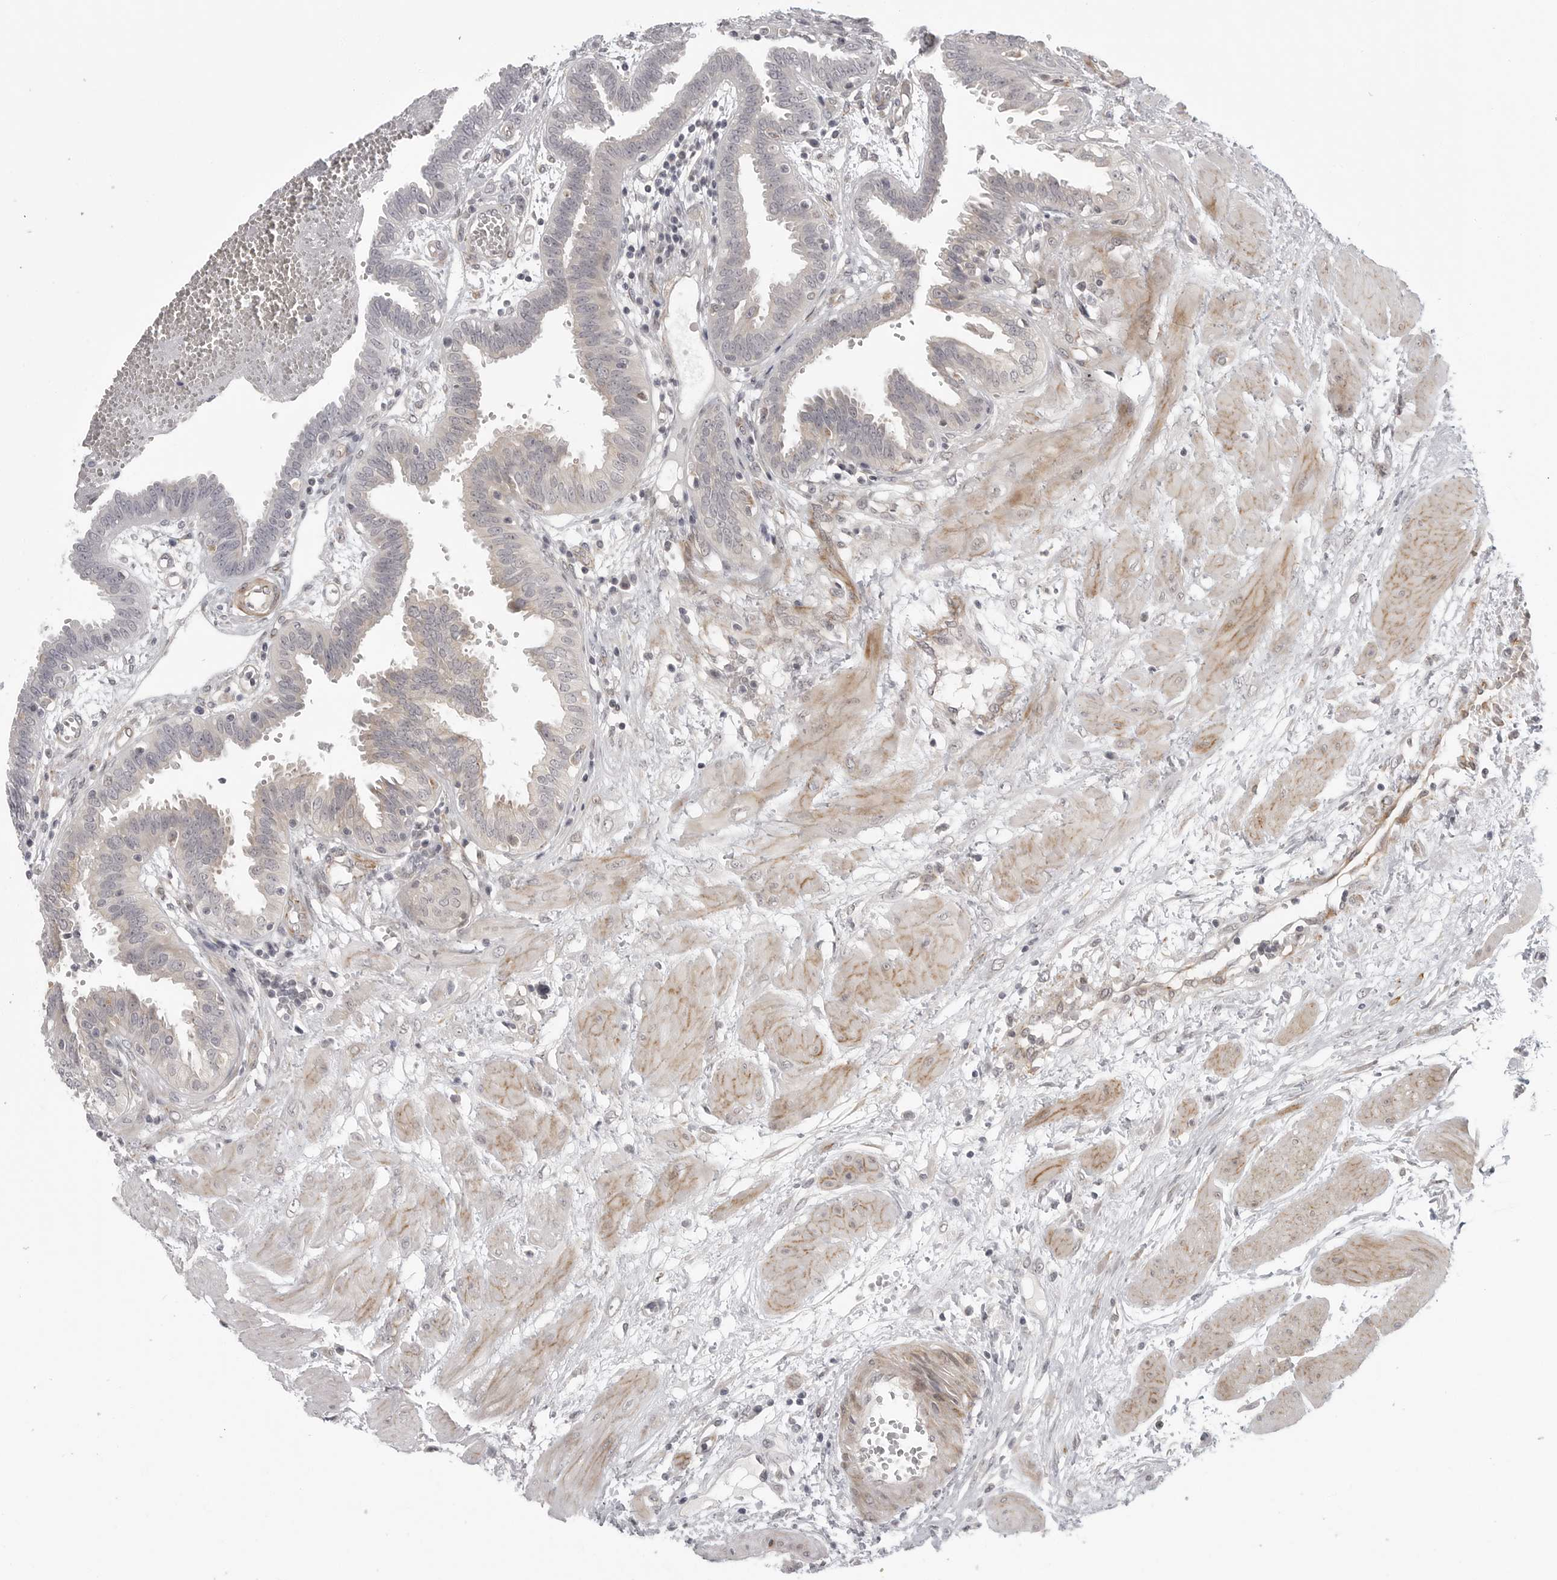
{"staining": {"intensity": "negative", "quantity": "none", "location": "none"}, "tissue": "fallopian tube", "cell_type": "Glandular cells", "image_type": "normal", "snomed": [{"axis": "morphology", "description": "Normal tissue, NOS"}, {"axis": "topography", "description": "Fallopian tube"}, {"axis": "topography", "description": "Placenta"}], "caption": "Human fallopian tube stained for a protein using immunohistochemistry demonstrates no positivity in glandular cells.", "gene": "TUT4", "patient": {"sex": "female", "age": 32}}